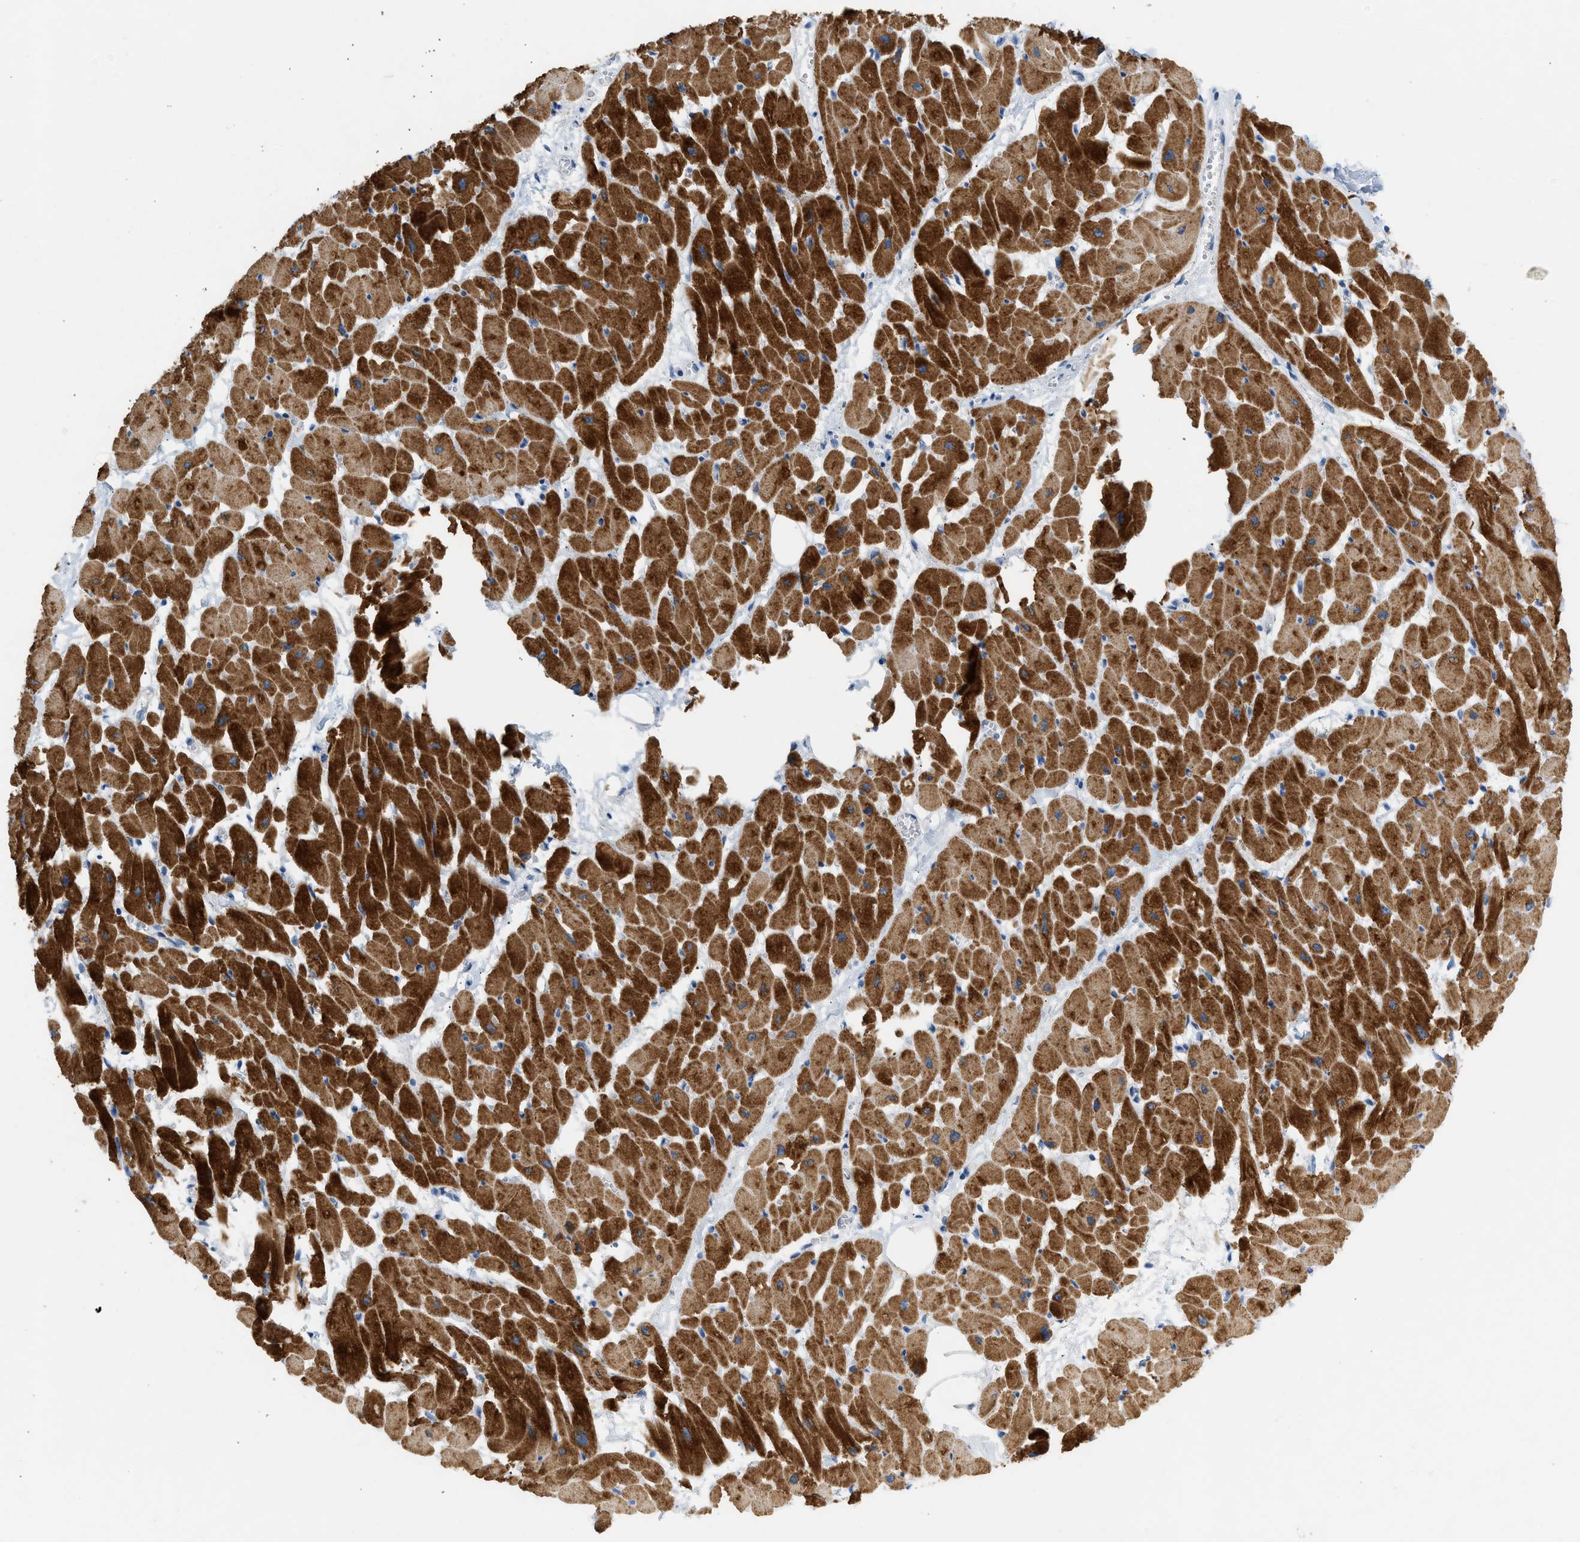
{"staining": {"intensity": "strong", "quantity": ">75%", "location": "cytoplasmic/membranous"}, "tissue": "heart muscle", "cell_type": "Cardiomyocytes", "image_type": "normal", "snomed": [{"axis": "morphology", "description": "Normal tissue, NOS"}, {"axis": "topography", "description": "Heart"}], "caption": "Heart muscle stained with DAB immunohistochemistry (IHC) demonstrates high levels of strong cytoplasmic/membranous expression in approximately >75% of cardiomyocytes.", "gene": "NDUFS8", "patient": {"sex": "female", "age": 19}}